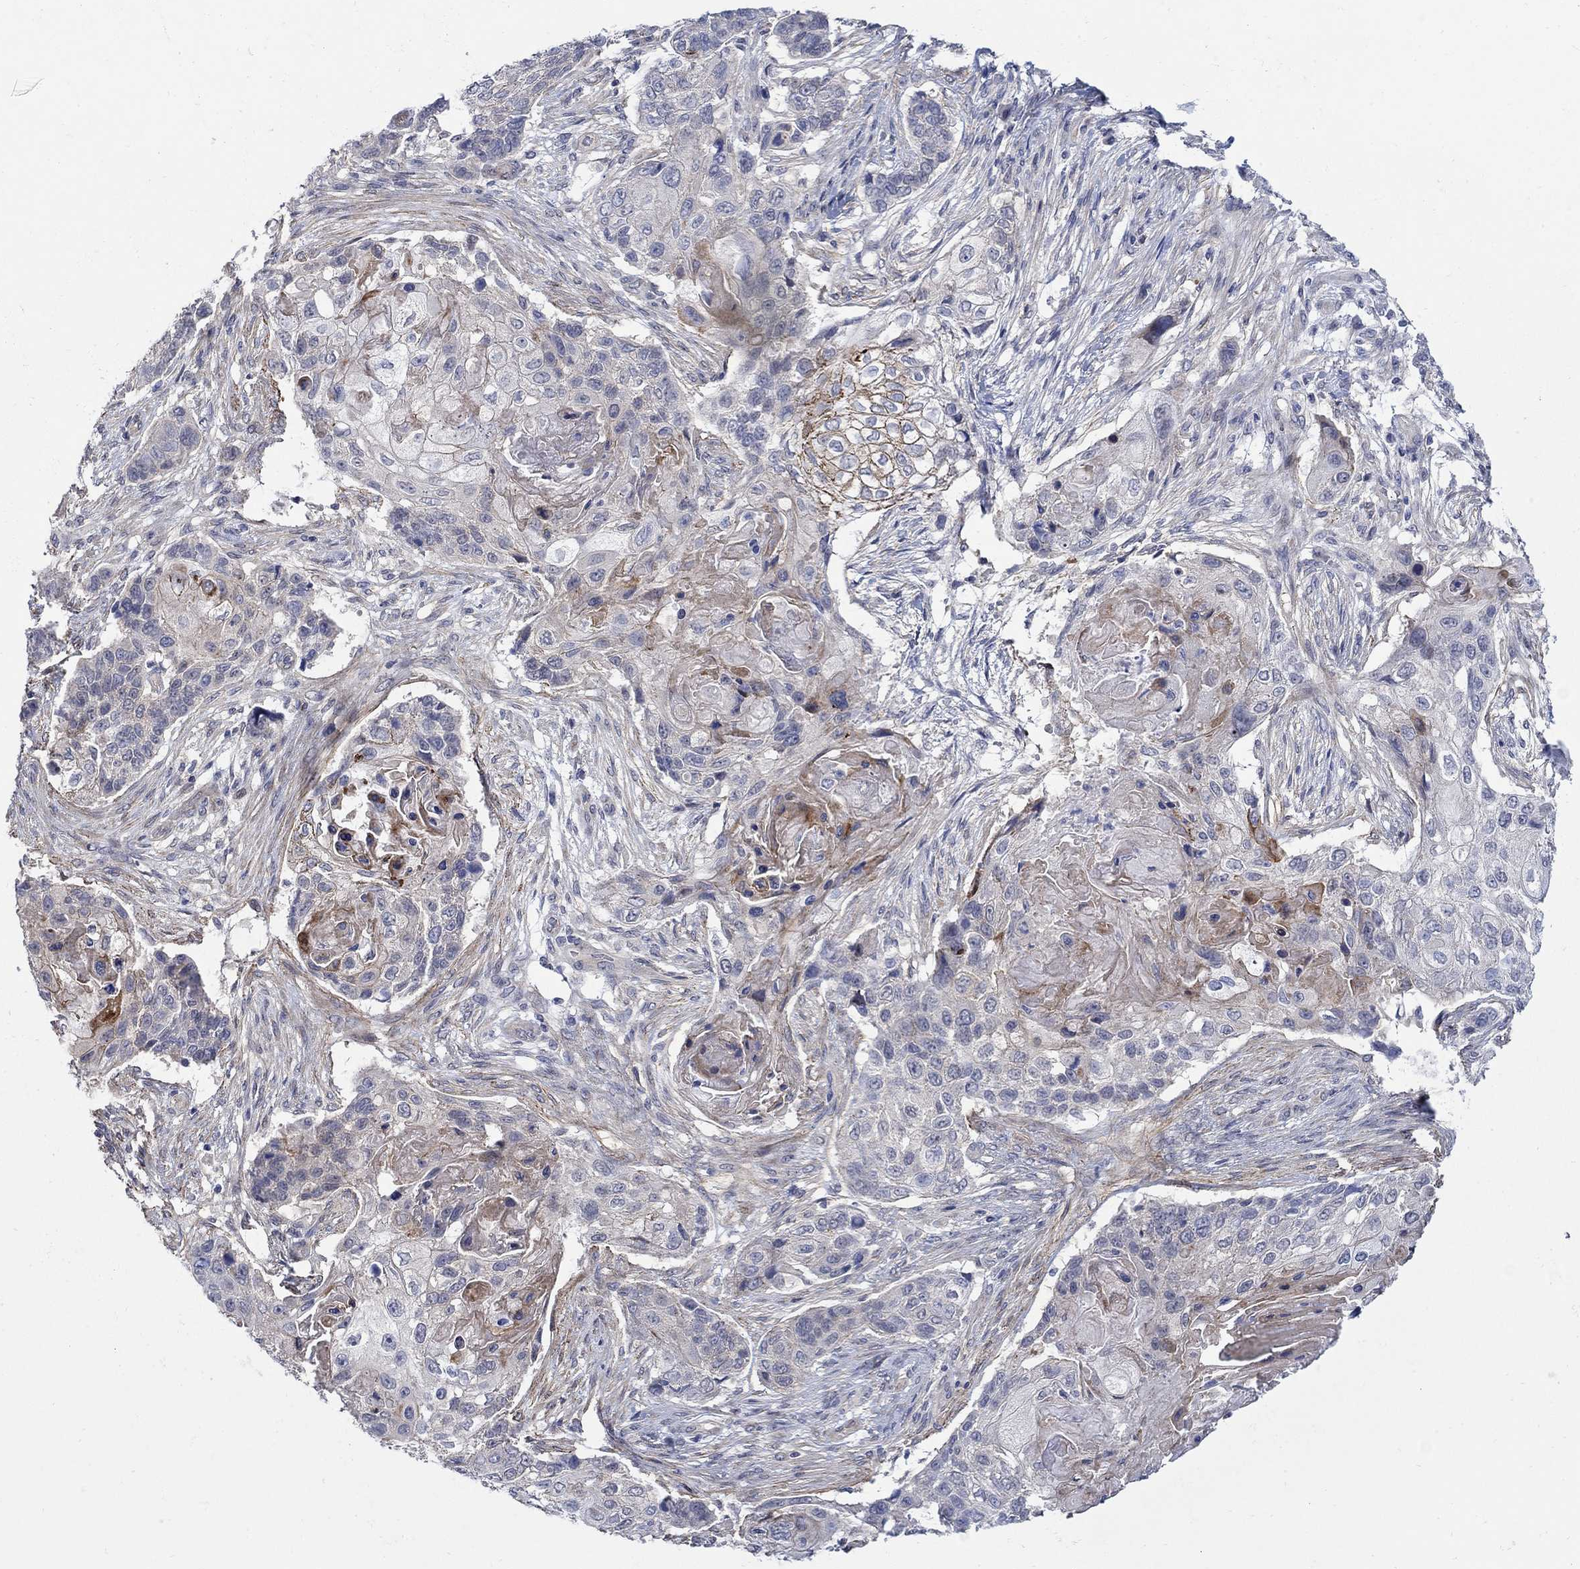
{"staining": {"intensity": "weak", "quantity": "25%-75%", "location": "cytoplasmic/membranous"}, "tissue": "lung cancer", "cell_type": "Tumor cells", "image_type": "cancer", "snomed": [{"axis": "morphology", "description": "Normal tissue, NOS"}, {"axis": "morphology", "description": "Squamous cell carcinoma, NOS"}, {"axis": "topography", "description": "Bronchus"}, {"axis": "topography", "description": "Lung"}], "caption": "The micrograph reveals a brown stain indicating the presence of a protein in the cytoplasmic/membranous of tumor cells in lung squamous cell carcinoma. The staining was performed using DAB to visualize the protein expression in brown, while the nuclei were stained in blue with hematoxylin (Magnification: 20x).", "gene": "SCN7A", "patient": {"sex": "male", "age": 69}}